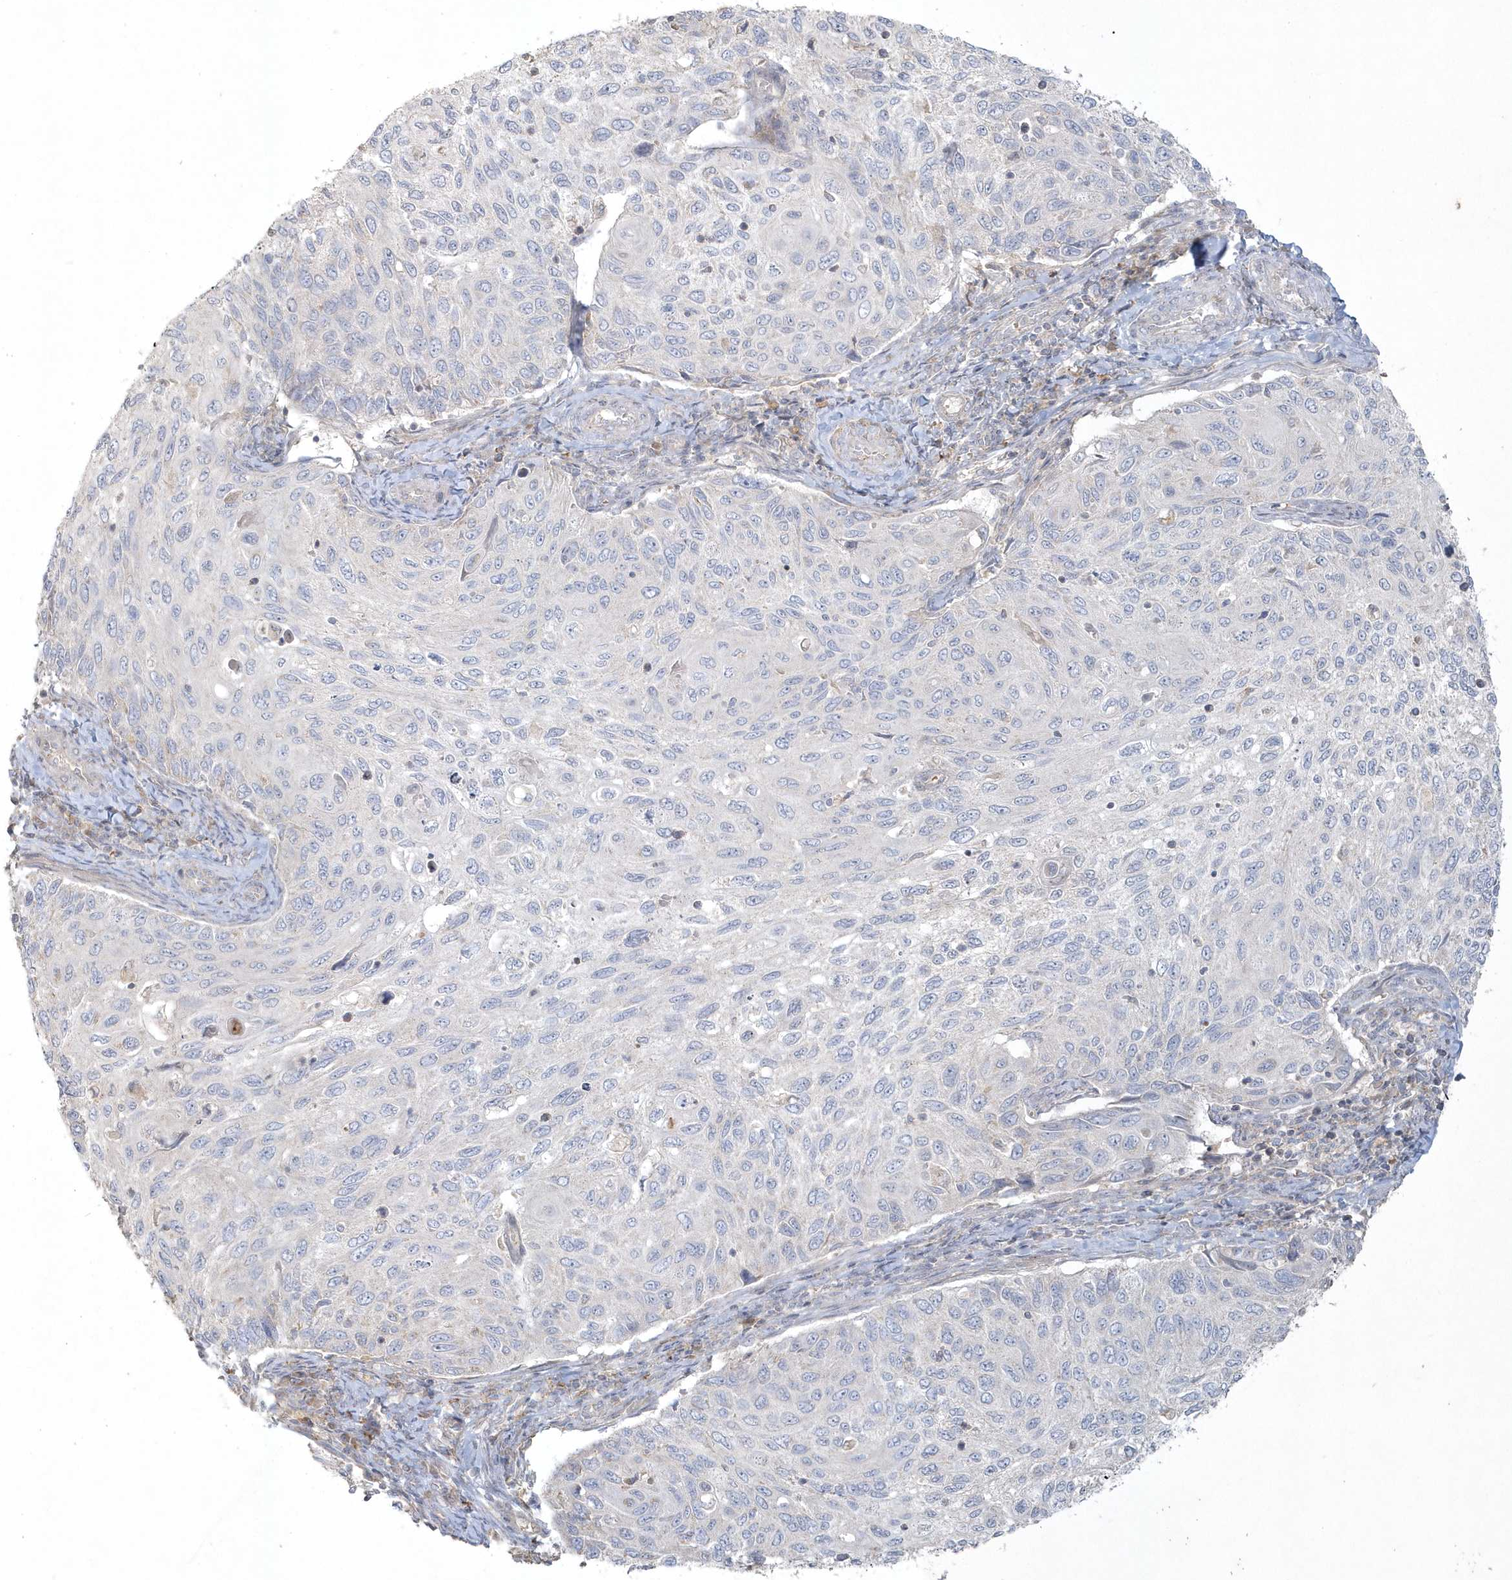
{"staining": {"intensity": "negative", "quantity": "none", "location": "none"}, "tissue": "cervical cancer", "cell_type": "Tumor cells", "image_type": "cancer", "snomed": [{"axis": "morphology", "description": "Squamous cell carcinoma, NOS"}, {"axis": "topography", "description": "Cervix"}], "caption": "Protein analysis of cervical cancer demonstrates no significant staining in tumor cells.", "gene": "BLTP3A", "patient": {"sex": "female", "age": 70}}